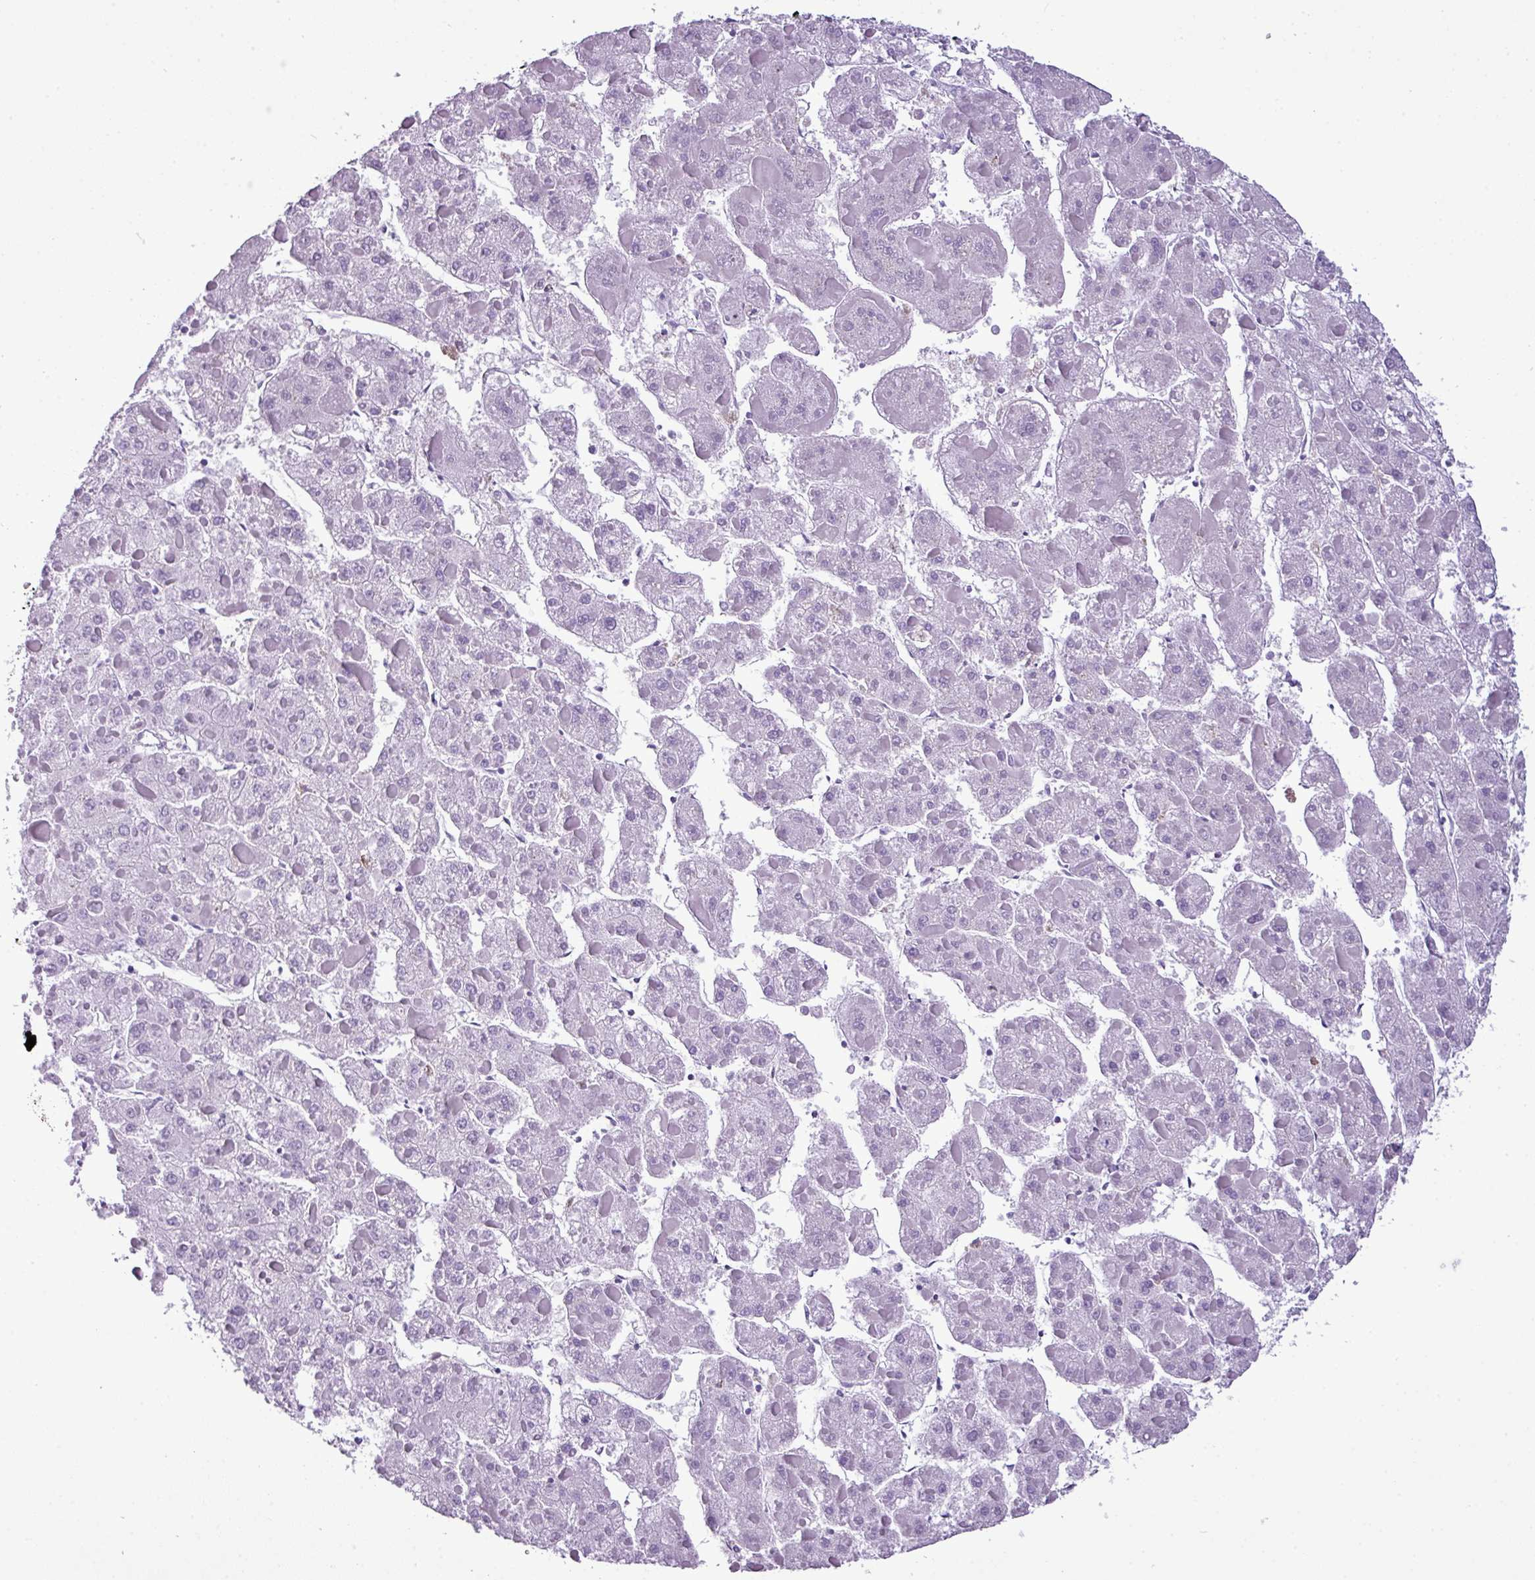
{"staining": {"intensity": "negative", "quantity": "none", "location": "none"}, "tissue": "liver cancer", "cell_type": "Tumor cells", "image_type": "cancer", "snomed": [{"axis": "morphology", "description": "Carcinoma, Hepatocellular, NOS"}, {"axis": "topography", "description": "Liver"}], "caption": "Human liver cancer stained for a protein using IHC demonstrates no positivity in tumor cells.", "gene": "RBMXL2", "patient": {"sex": "female", "age": 73}}